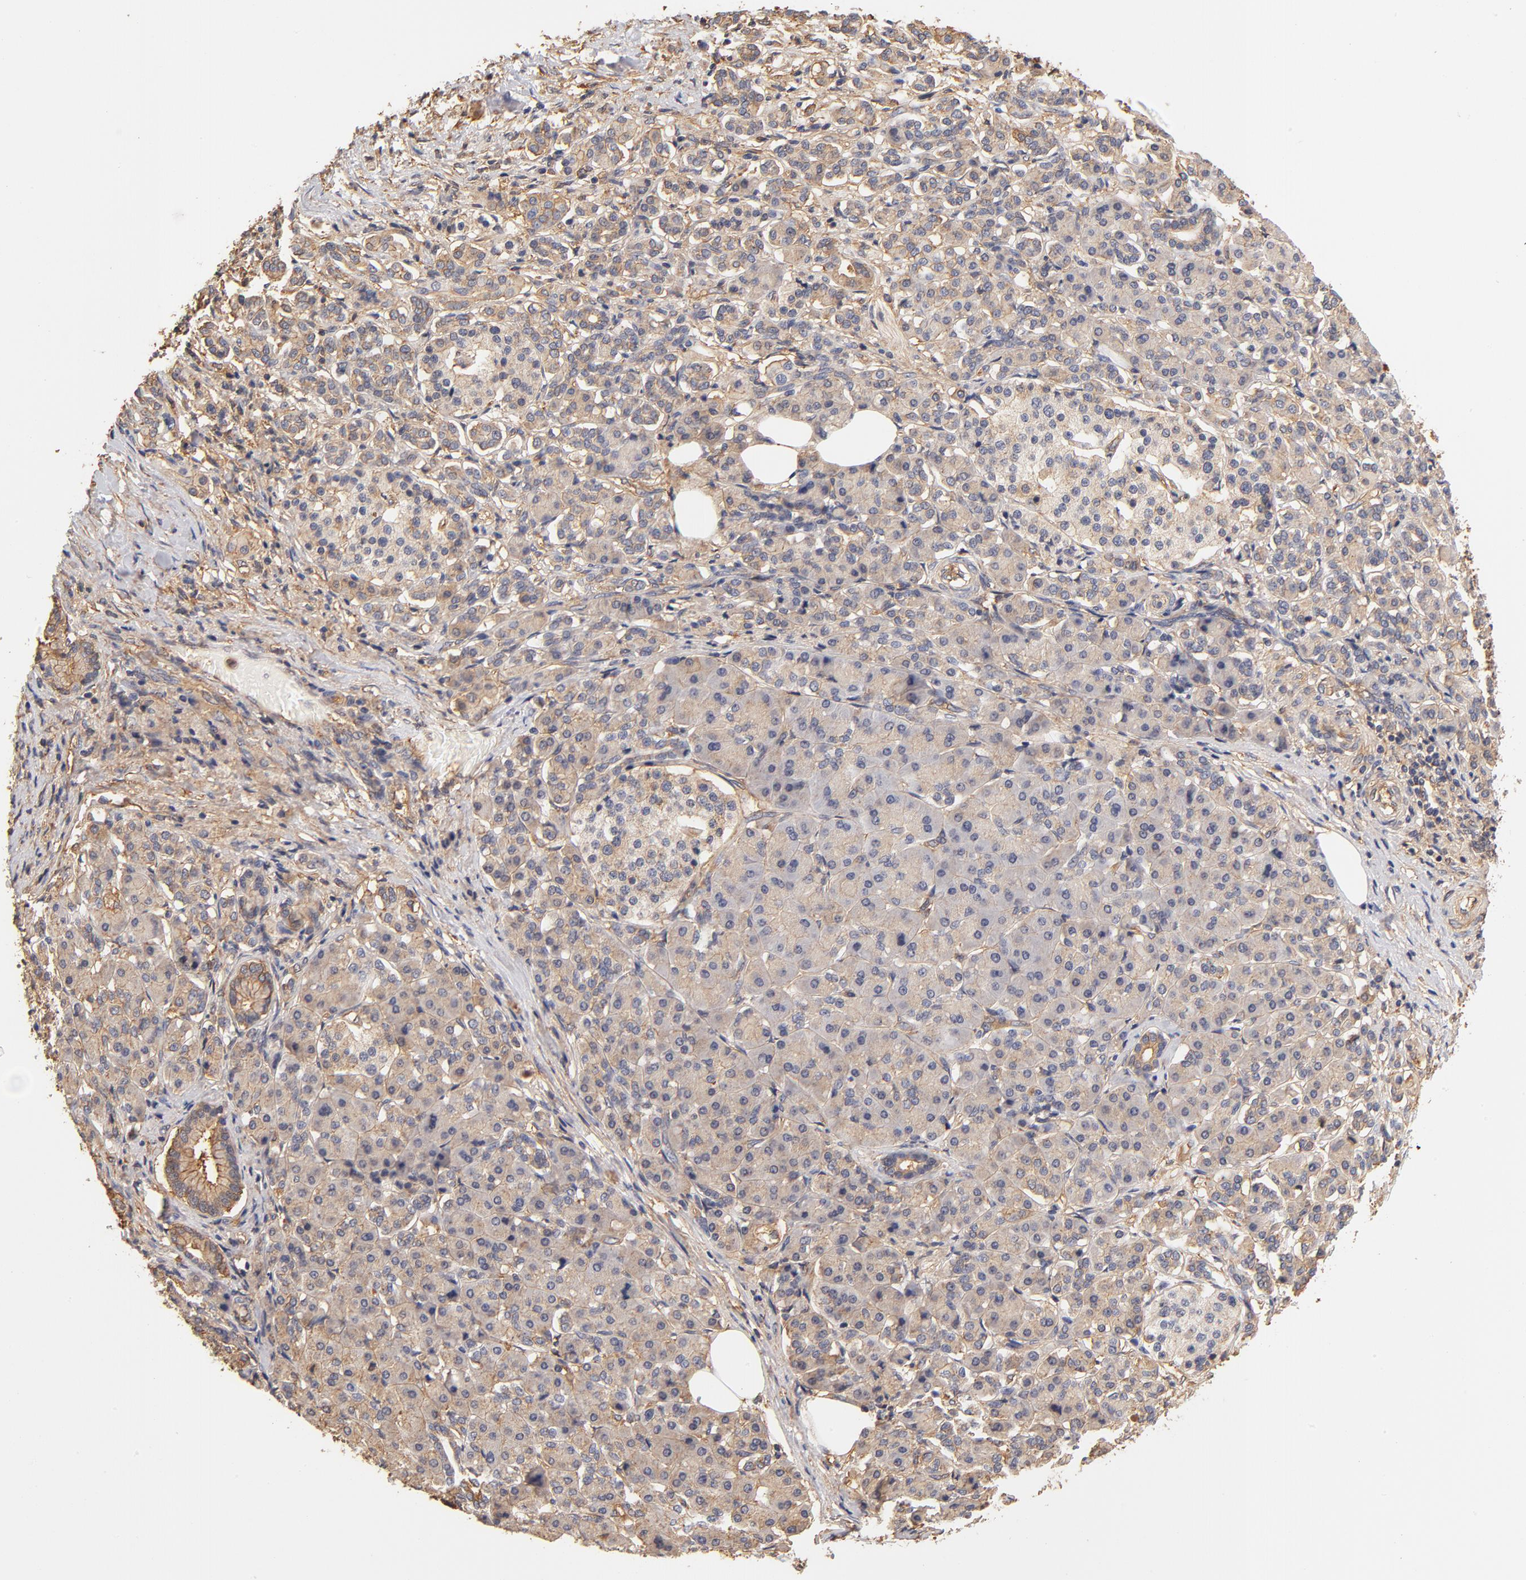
{"staining": {"intensity": "weak", "quantity": "25%-75%", "location": "cytoplasmic/membranous"}, "tissue": "pancreatic cancer", "cell_type": "Tumor cells", "image_type": "cancer", "snomed": [{"axis": "morphology", "description": "Adenocarcinoma, NOS"}, {"axis": "topography", "description": "Pancreas"}], "caption": "Tumor cells reveal low levels of weak cytoplasmic/membranous positivity in about 25%-75% of cells in pancreatic cancer (adenocarcinoma).", "gene": "FCMR", "patient": {"sex": "male", "age": 62}}